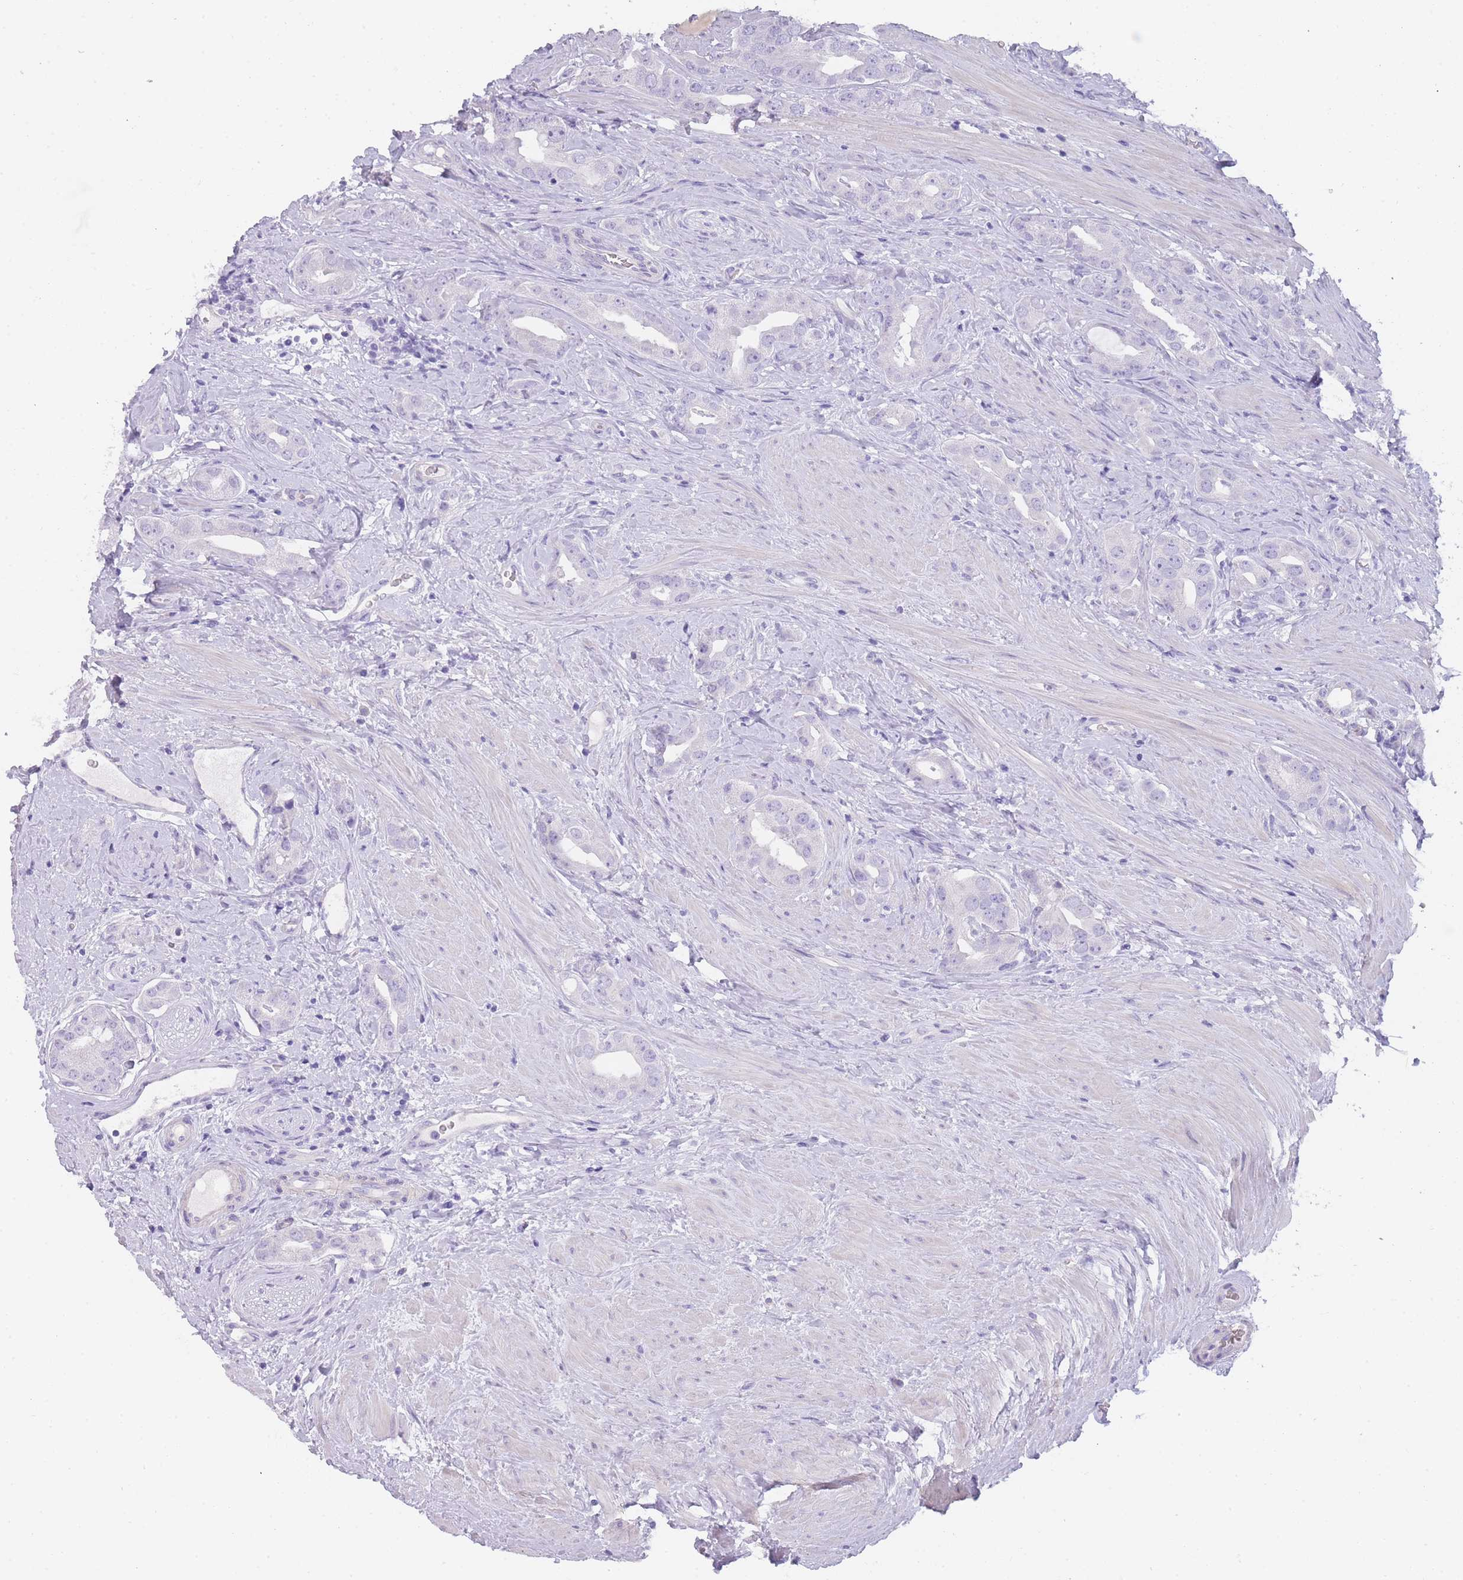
{"staining": {"intensity": "negative", "quantity": "none", "location": "none"}, "tissue": "prostate cancer", "cell_type": "Tumor cells", "image_type": "cancer", "snomed": [{"axis": "morphology", "description": "Adenocarcinoma, High grade"}, {"axis": "topography", "description": "Prostate"}], "caption": "High power microscopy micrograph of an immunohistochemistry (IHC) image of high-grade adenocarcinoma (prostate), revealing no significant expression in tumor cells.", "gene": "TCP11", "patient": {"sex": "male", "age": 63}}